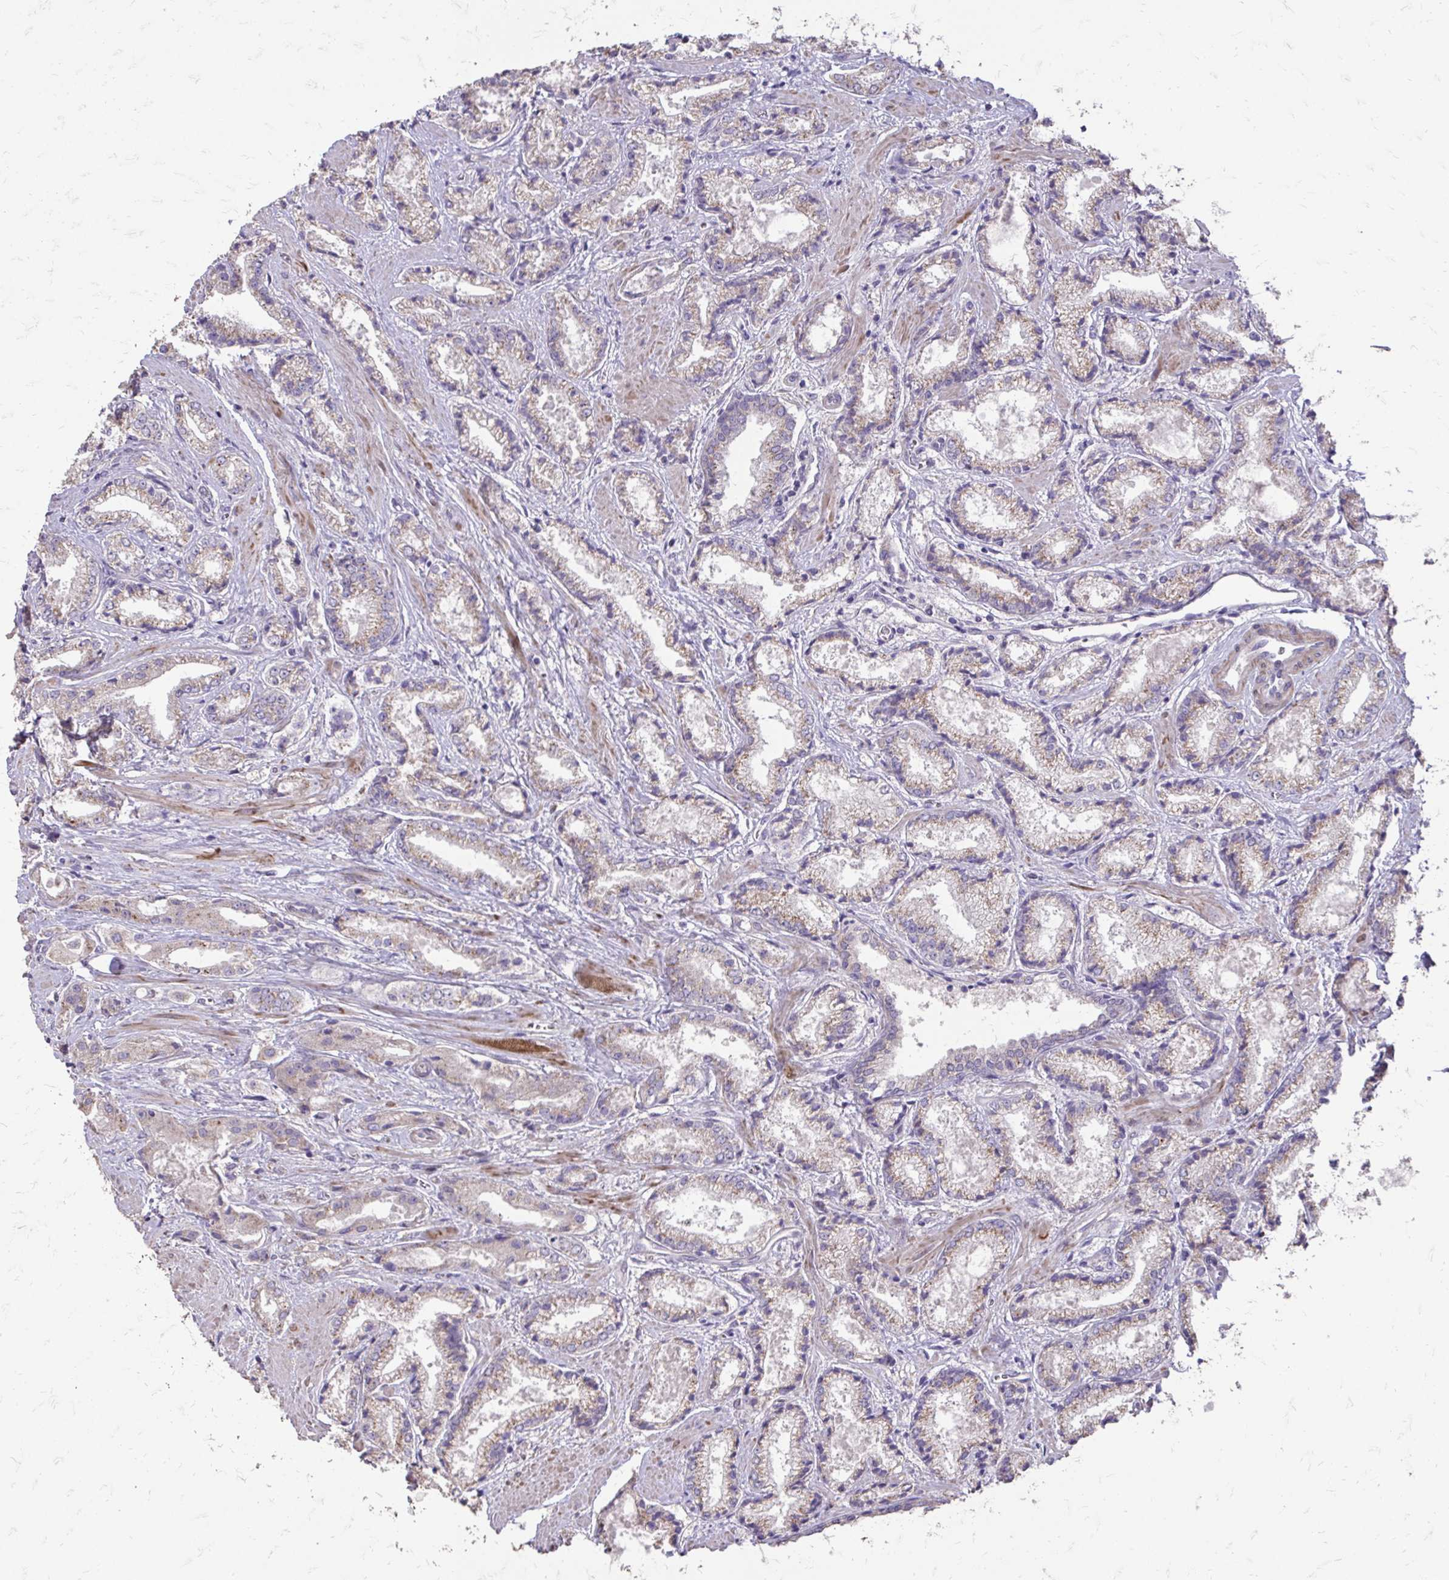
{"staining": {"intensity": "weak", "quantity": "25%-75%", "location": "cytoplasmic/membranous"}, "tissue": "prostate cancer", "cell_type": "Tumor cells", "image_type": "cancer", "snomed": [{"axis": "morphology", "description": "Adenocarcinoma, High grade"}, {"axis": "topography", "description": "Prostate"}], "caption": "High-power microscopy captured an IHC histopathology image of prostate high-grade adenocarcinoma, revealing weak cytoplasmic/membranous staining in about 25%-75% of tumor cells.", "gene": "MYORG", "patient": {"sex": "male", "age": 64}}